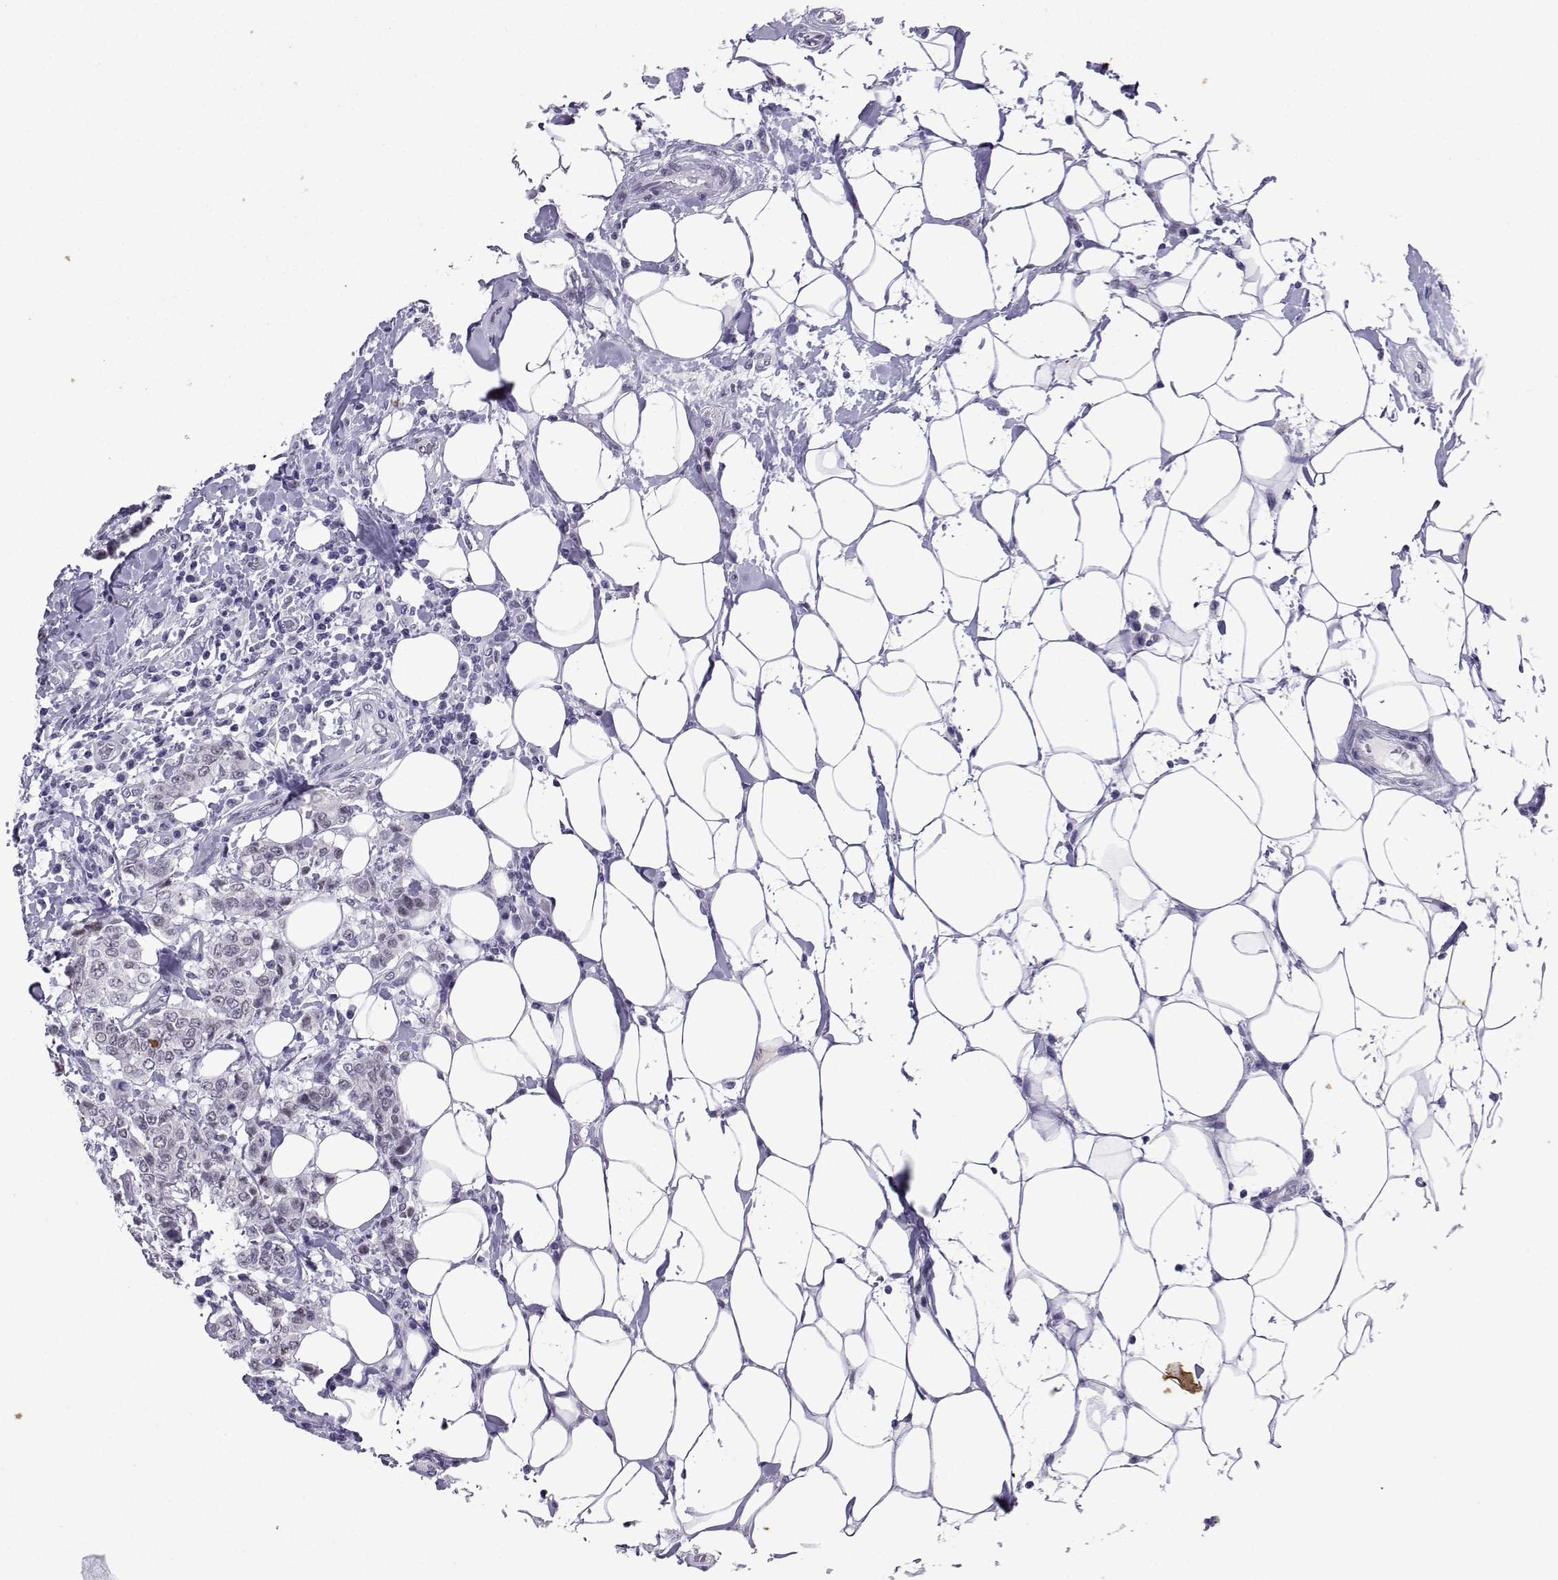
{"staining": {"intensity": "negative", "quantity": "none", "location": "none"}, "tissue": "breast cancer", "cell_type": "Tumor cells", "image_type": "cancer", "snomed": [{"axis": "morphology", "description": "Duct carcinoma"}, {"axis": "topography", "description": "Breast"}], "caption": "This is an IHC photomicrograph of human breast cancer (intraductal carcinoma). There is no staining in tumor cells.", "gene": "LORICRIN", "patient": {"sex": "female", "age": 27}}